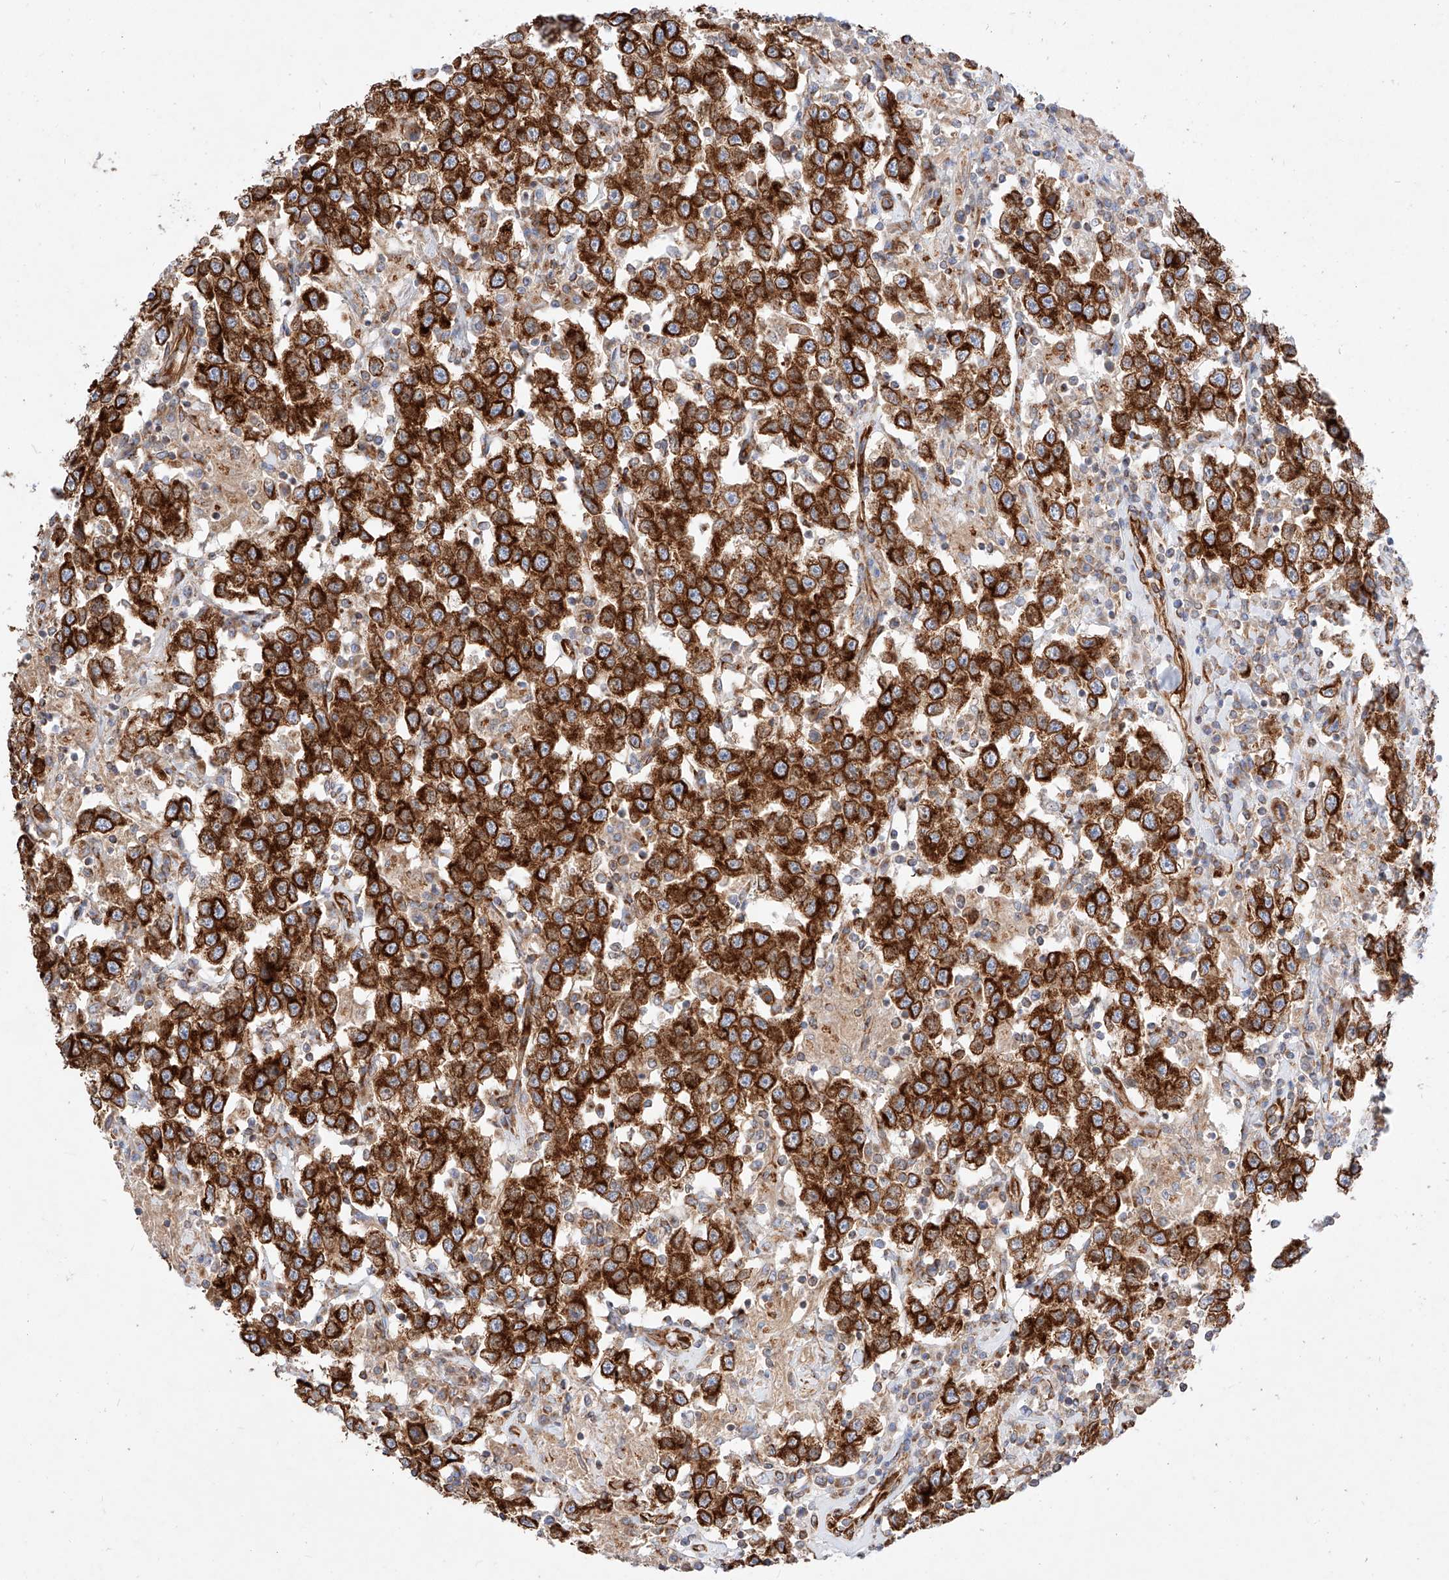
{"staining": {"intensity": "strong", "quantity": ">75%", "location": "cytoplasmic/membranous"}, "tissue": "testis cancer", "cell_type": "Tumor cells", "image_type": "cancer", "snomed": [{"axis": "morphology", "description": "Seminoma, NOS"}, {"axis": "topography", "description": "Testis"}], "caption": "An image of human testis cancer (seminoma) stained for a protein demonstrates strong cytoplasmic/membranous brown staining in tumor cells. Using DAB (brown) and hematoxylin (blue) stains, captured at high magnification using brightfield microscopy.", "gene": "CSGALNACT2", "patient": {"sex": "male", "age": 41}}